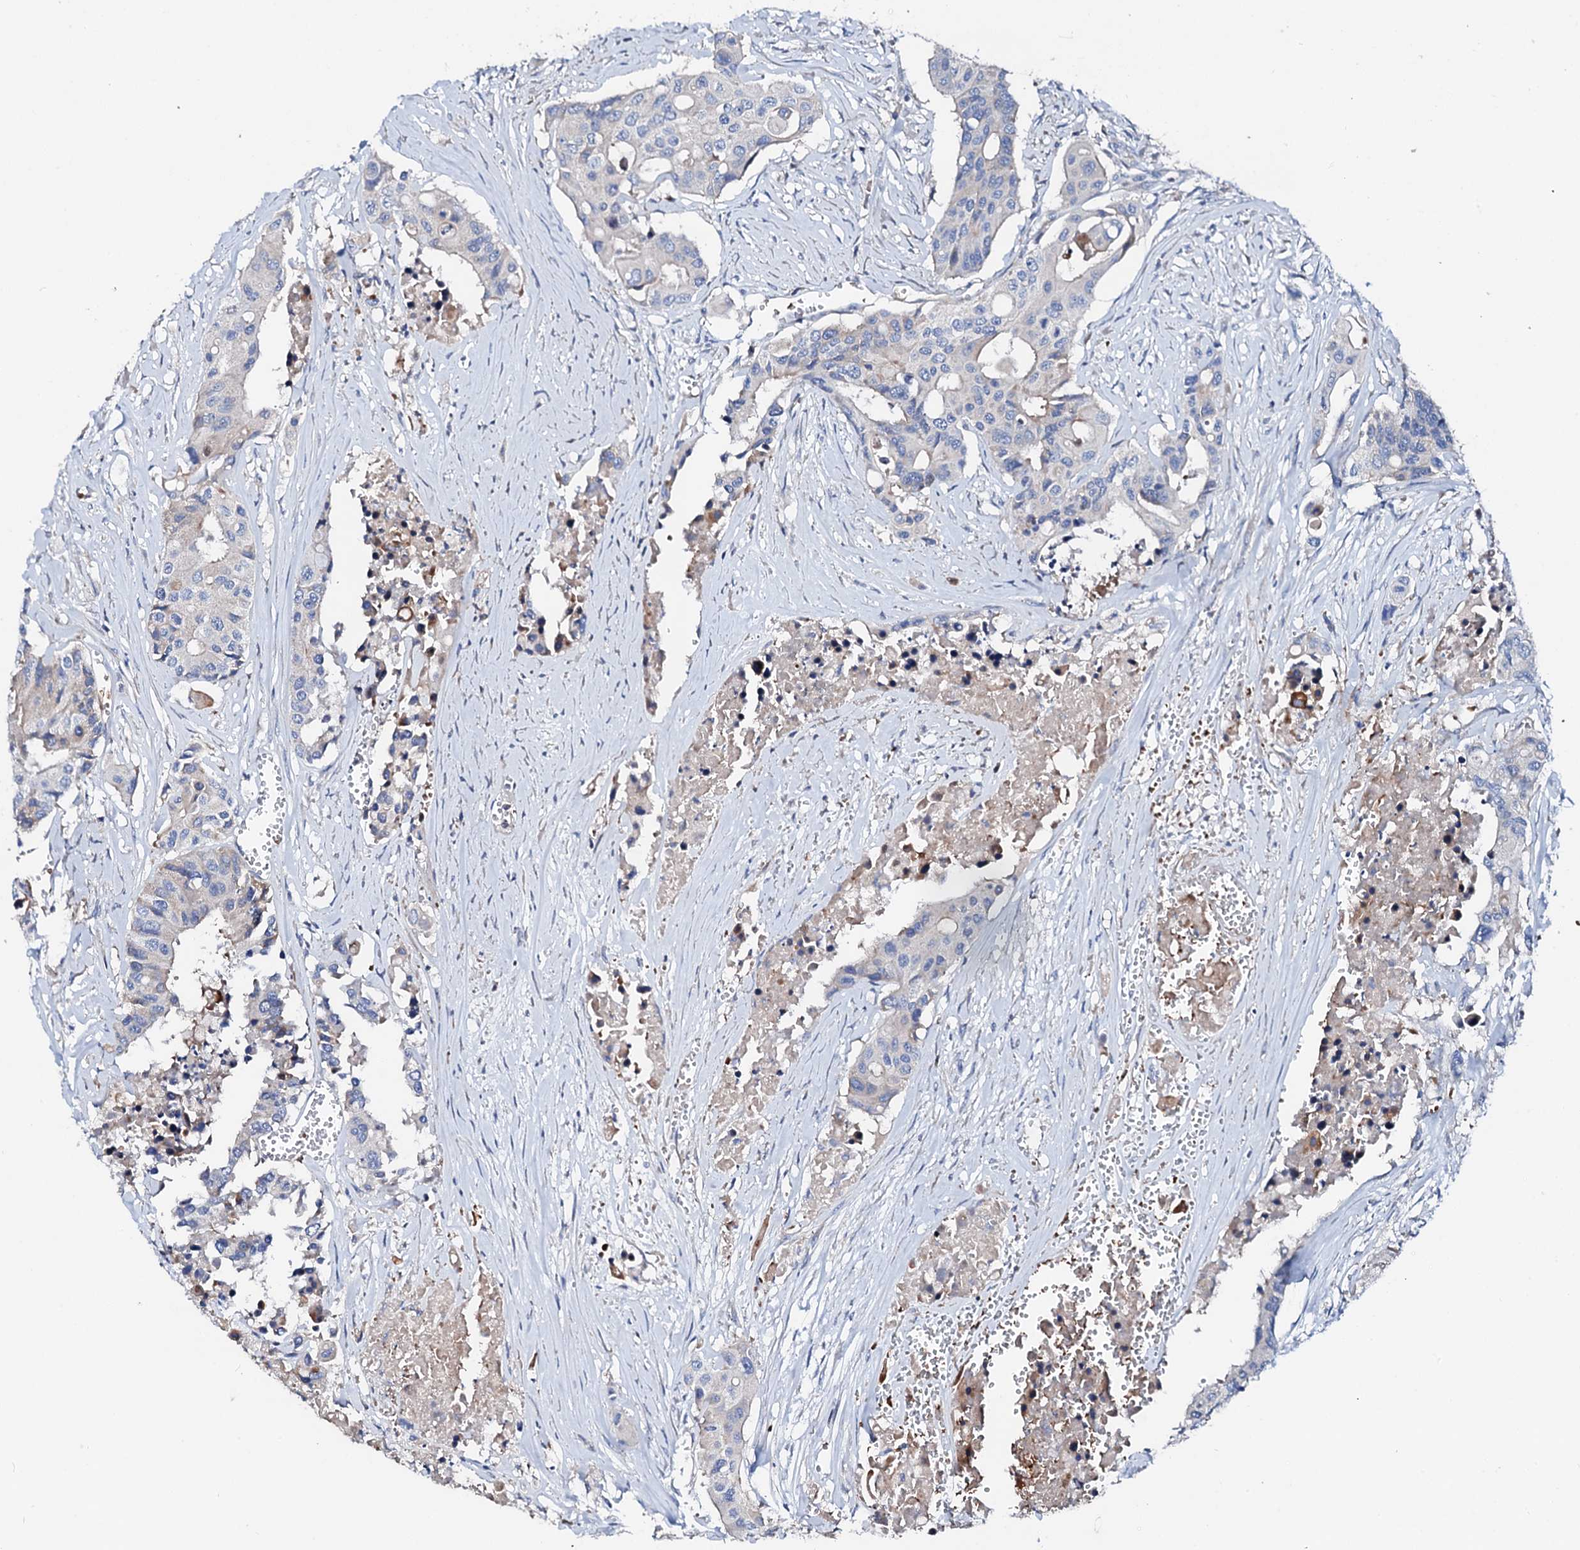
{"staining": {"intensity": "negative", "quantity": "none", "location": "none"}, "tissue": "colorectal cancer", "cell_type": "Tumor cells", "image_type": "cancer", "snomed": [{"axis": "morphology", "description": "Adenocarcinoma, NOS"}, {"axis": "topography", "description": "Colon"}], "caption": "Immunohistochemistry (IHC) histopathology image of neoplastic tissue: human colorectal cancer (adenocarcinoma) stained with DAB (3,3'-diaminobenzidine) shows no significant protein expression in tumor cells.", "gene": "SLC10A7", "patient": {"sex": "male", "age": 77}}